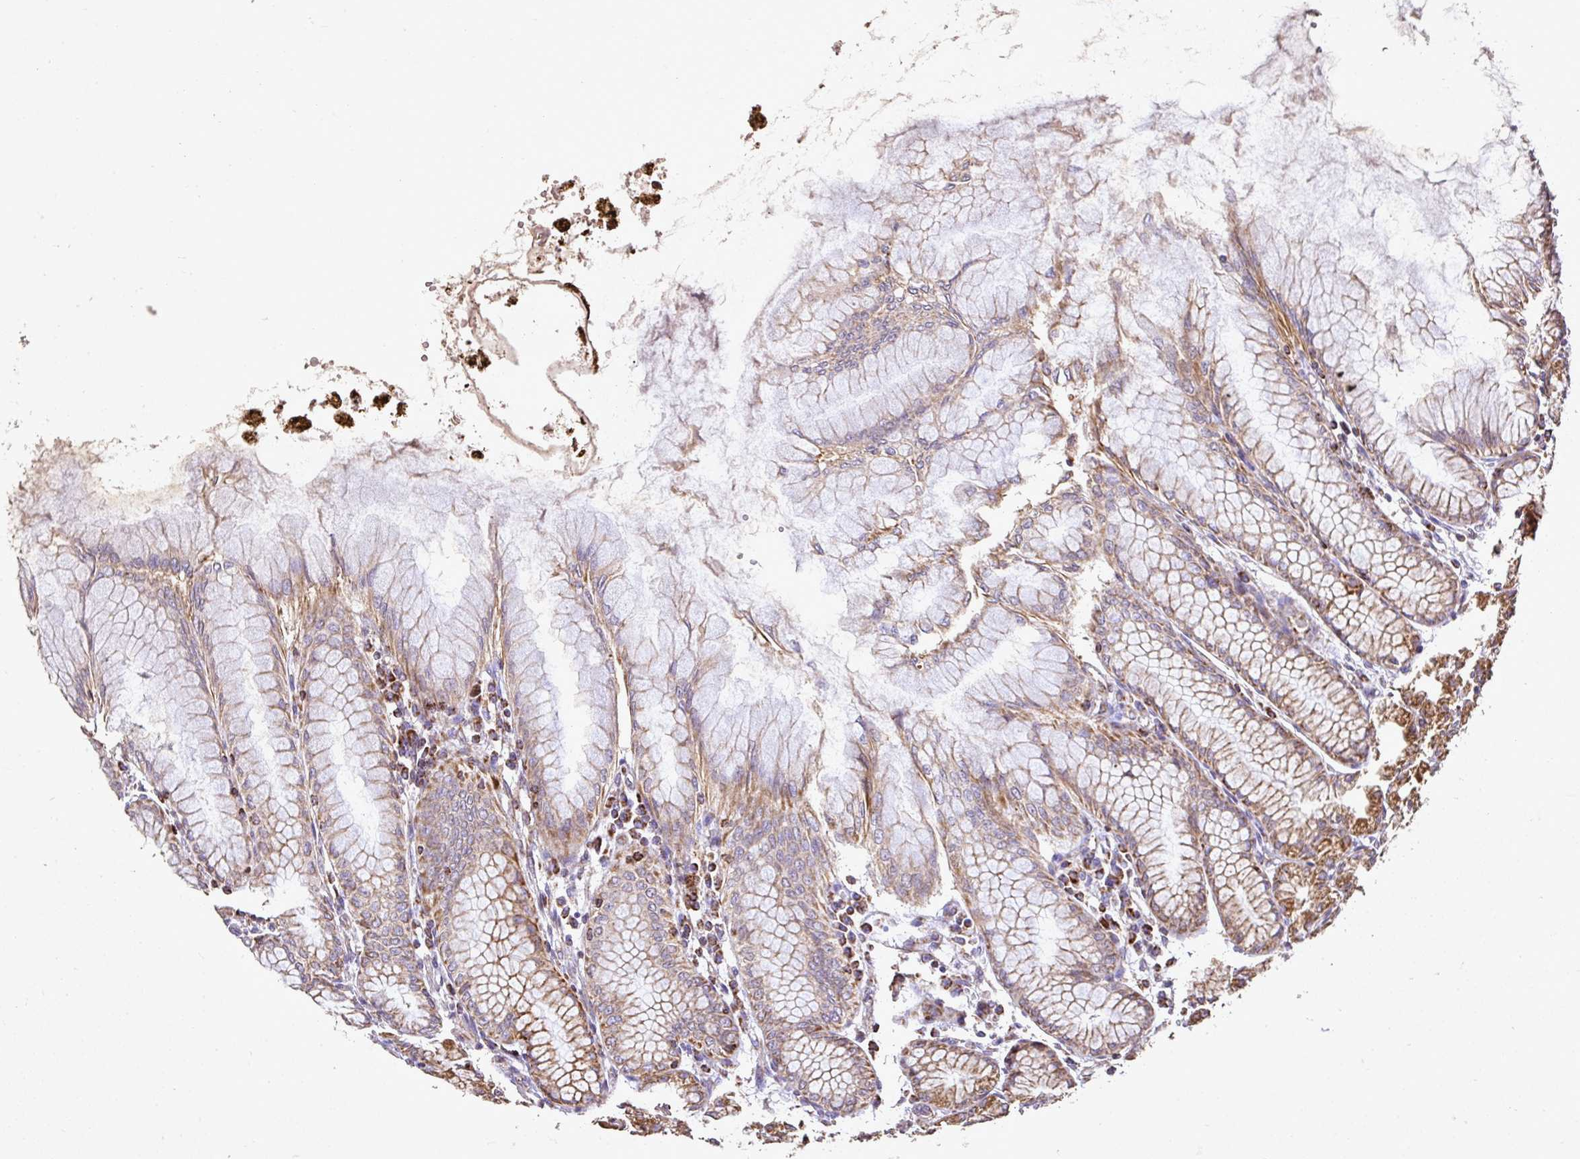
{"staining": {"intensity": "strong", "quantity": "25%-75%", "location": "cytoplasmic/membranous"}, "tissue": "stomach", "cell_type": "Glandular cells", "image_type": "normal", "snomed": [{"axis": "morphology", "description": "Normal tissue, NOS"}, {"axis": "topography", "description": "Stomach"}], "caption": "A histopathology image showing strong cytoplasmic/membranous staining in approximately 25%-75% of glandular cells in unremarkable stomach, as visualized by brown immunohistochemical staining.", "gene": "AGK", "patient": {"sex": "female", "age": 57}}